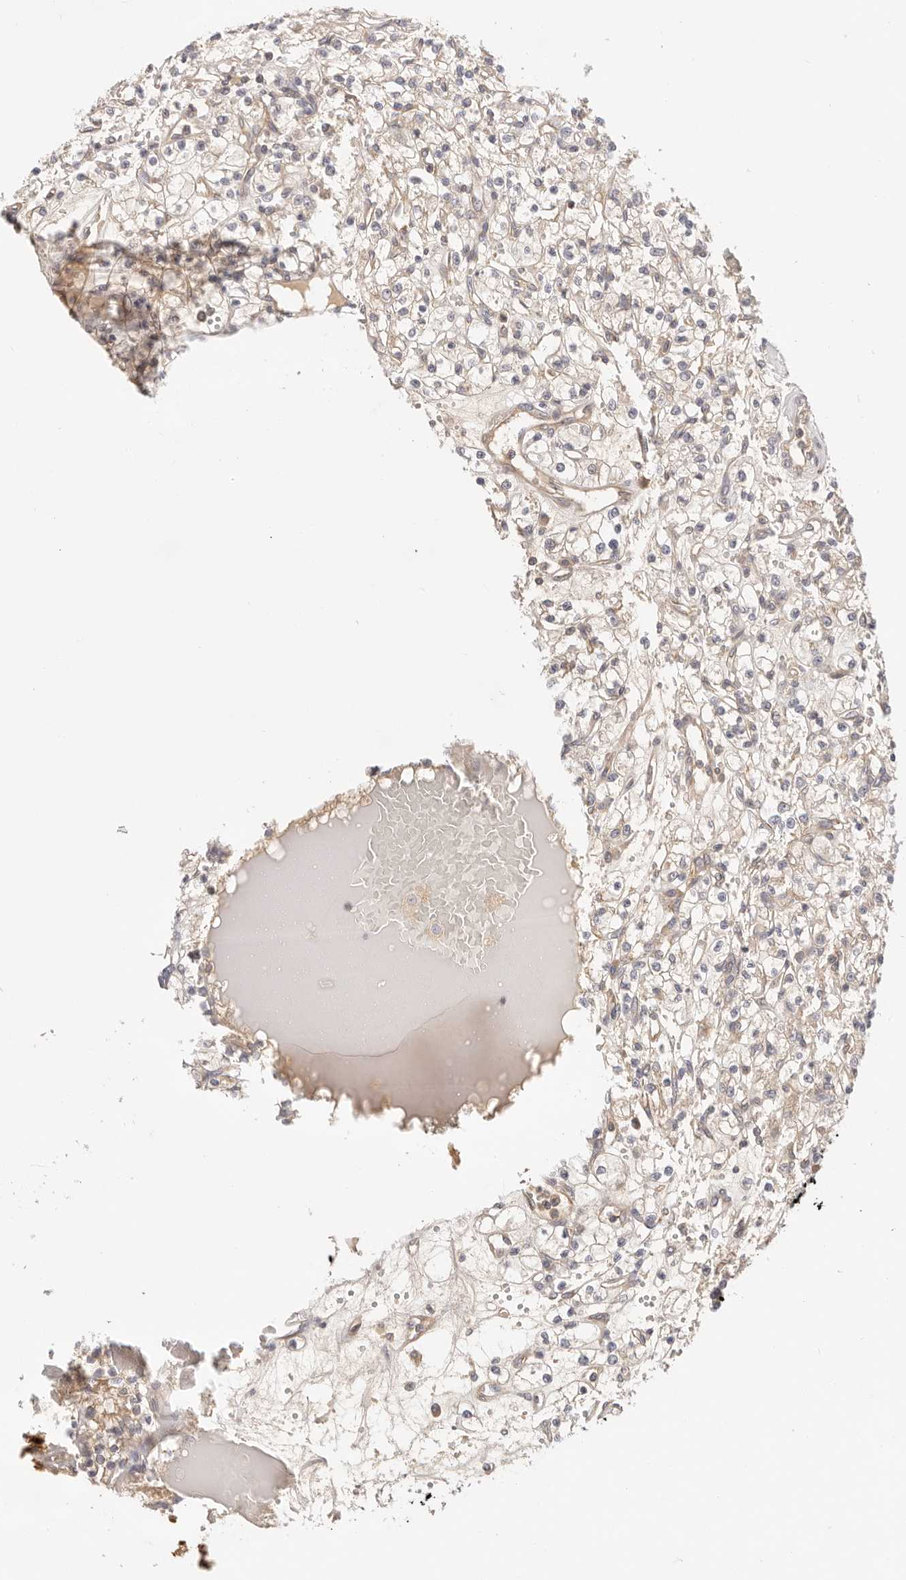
{"staining": {"intensity": "weak", "quantity": "<25%", "location": "cytoplasmic/membranous"}, "tissue": "renal cancer", "cell_type": "Tumor cells", "image_type": "cancer", "snomed": [{"axis": "morphology", "description": "Adenocarcinoma, NOS"}, {"axis": "topography", "description": "Kidney"}], "caption": "An IHC histopathology image of renal cancer is shown. There is no staining in tumor cells of renal cancer.", "gene": "KCMF1", "patient": {"sex": "female", "age": 59}}